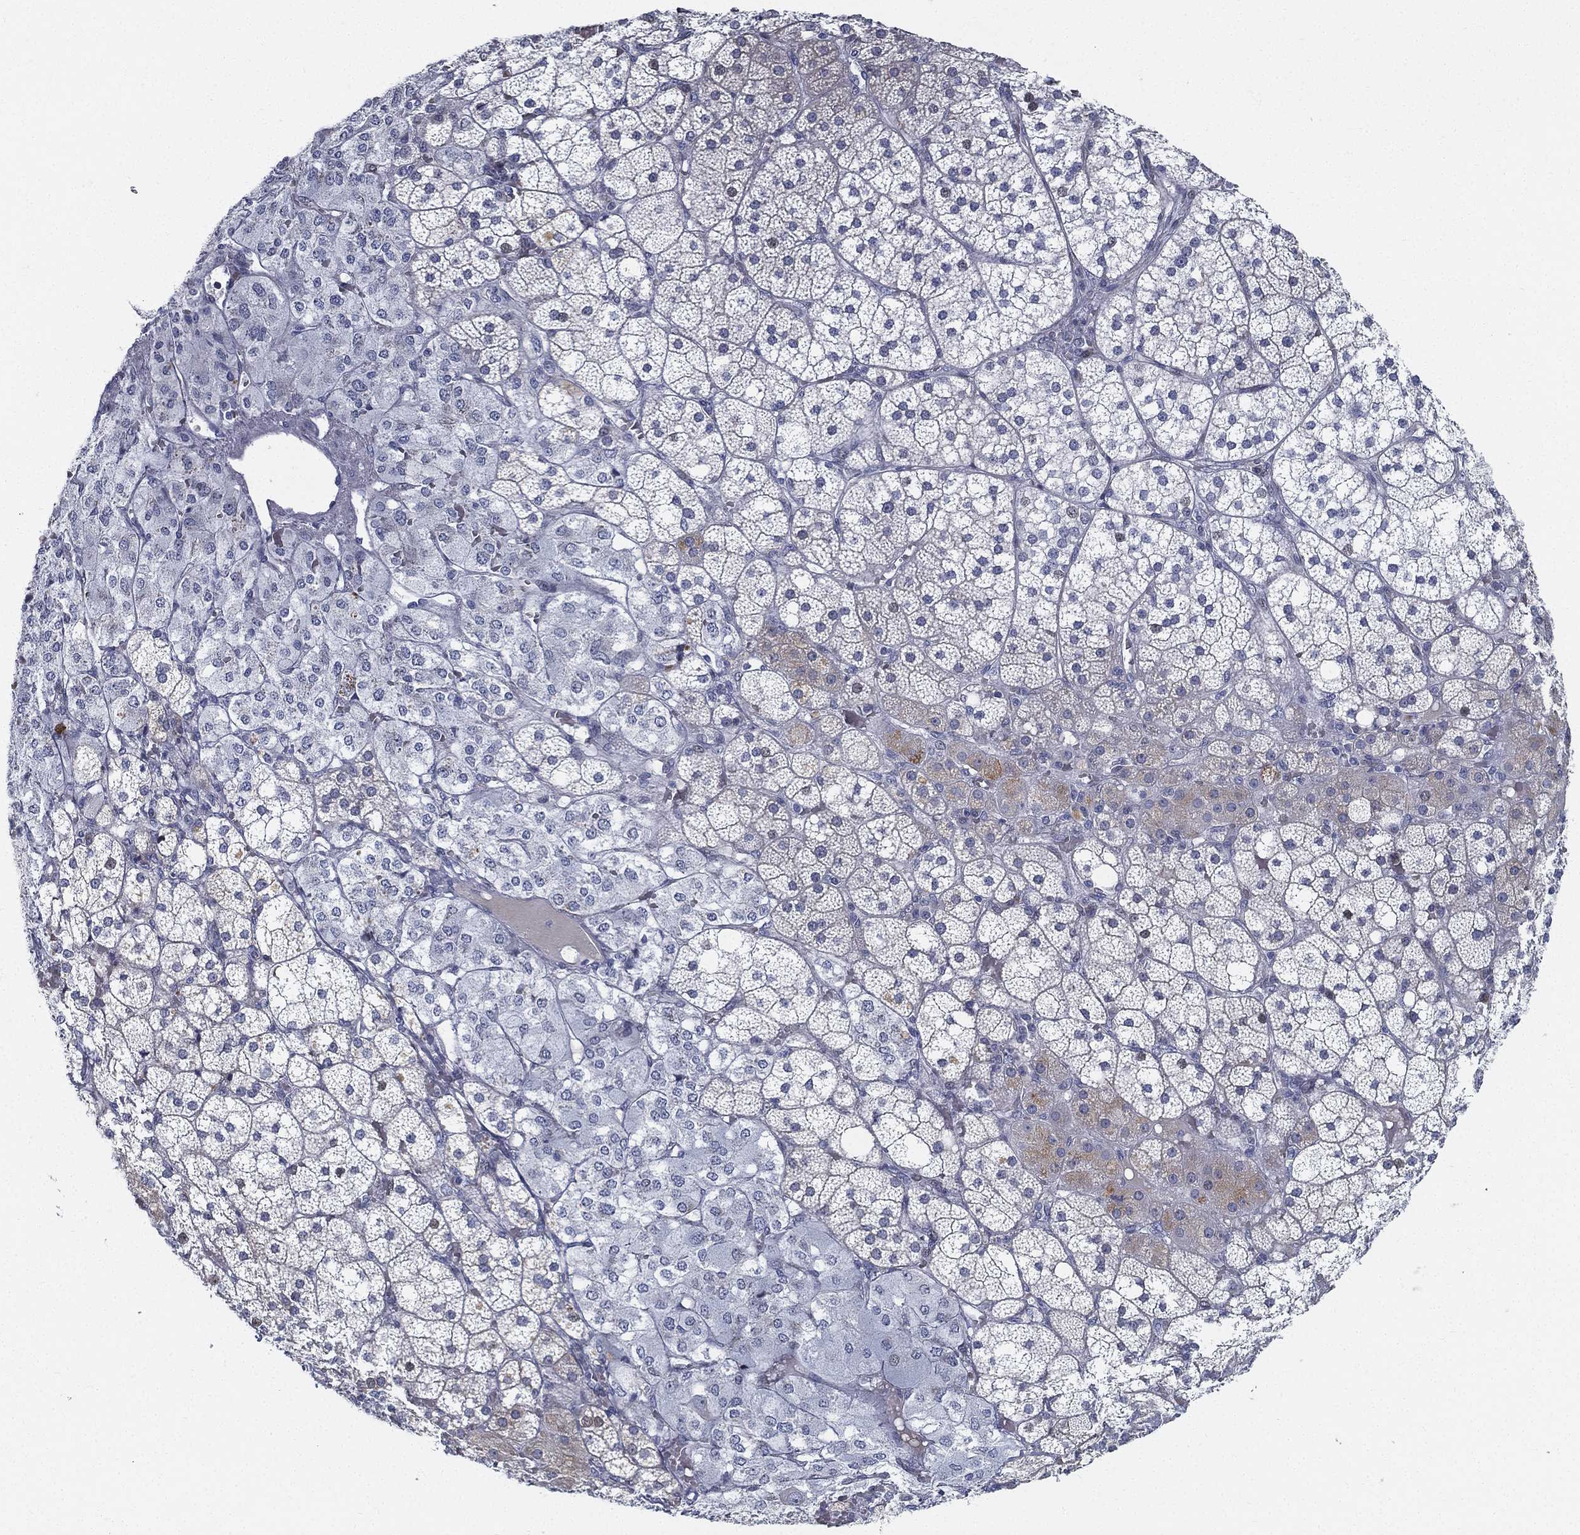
{"staining": {"intensity": "weak", "quantity": "<25%", "location": "cytoplasmic/membranous"}, "tissue": "adrenal gland", "cell_type": "Glandular cells", "image_type": "normal", "snomed": [{"axis": "morphology", "description": "Normal tissue, NOS"}, {"axis": "topography", "description": "Adrenal gland"}], "caption": "DAB immunohistochemical staining of benign human adrenal gland displays no significant positivity in glandular cells. (Stains: DAB IHC with hematoxylin counter stain, Microscopy: brightfield microscopy at high magnification).", "gene": "SPPL2C", "patient": {"sex": "male", "age": 53}}